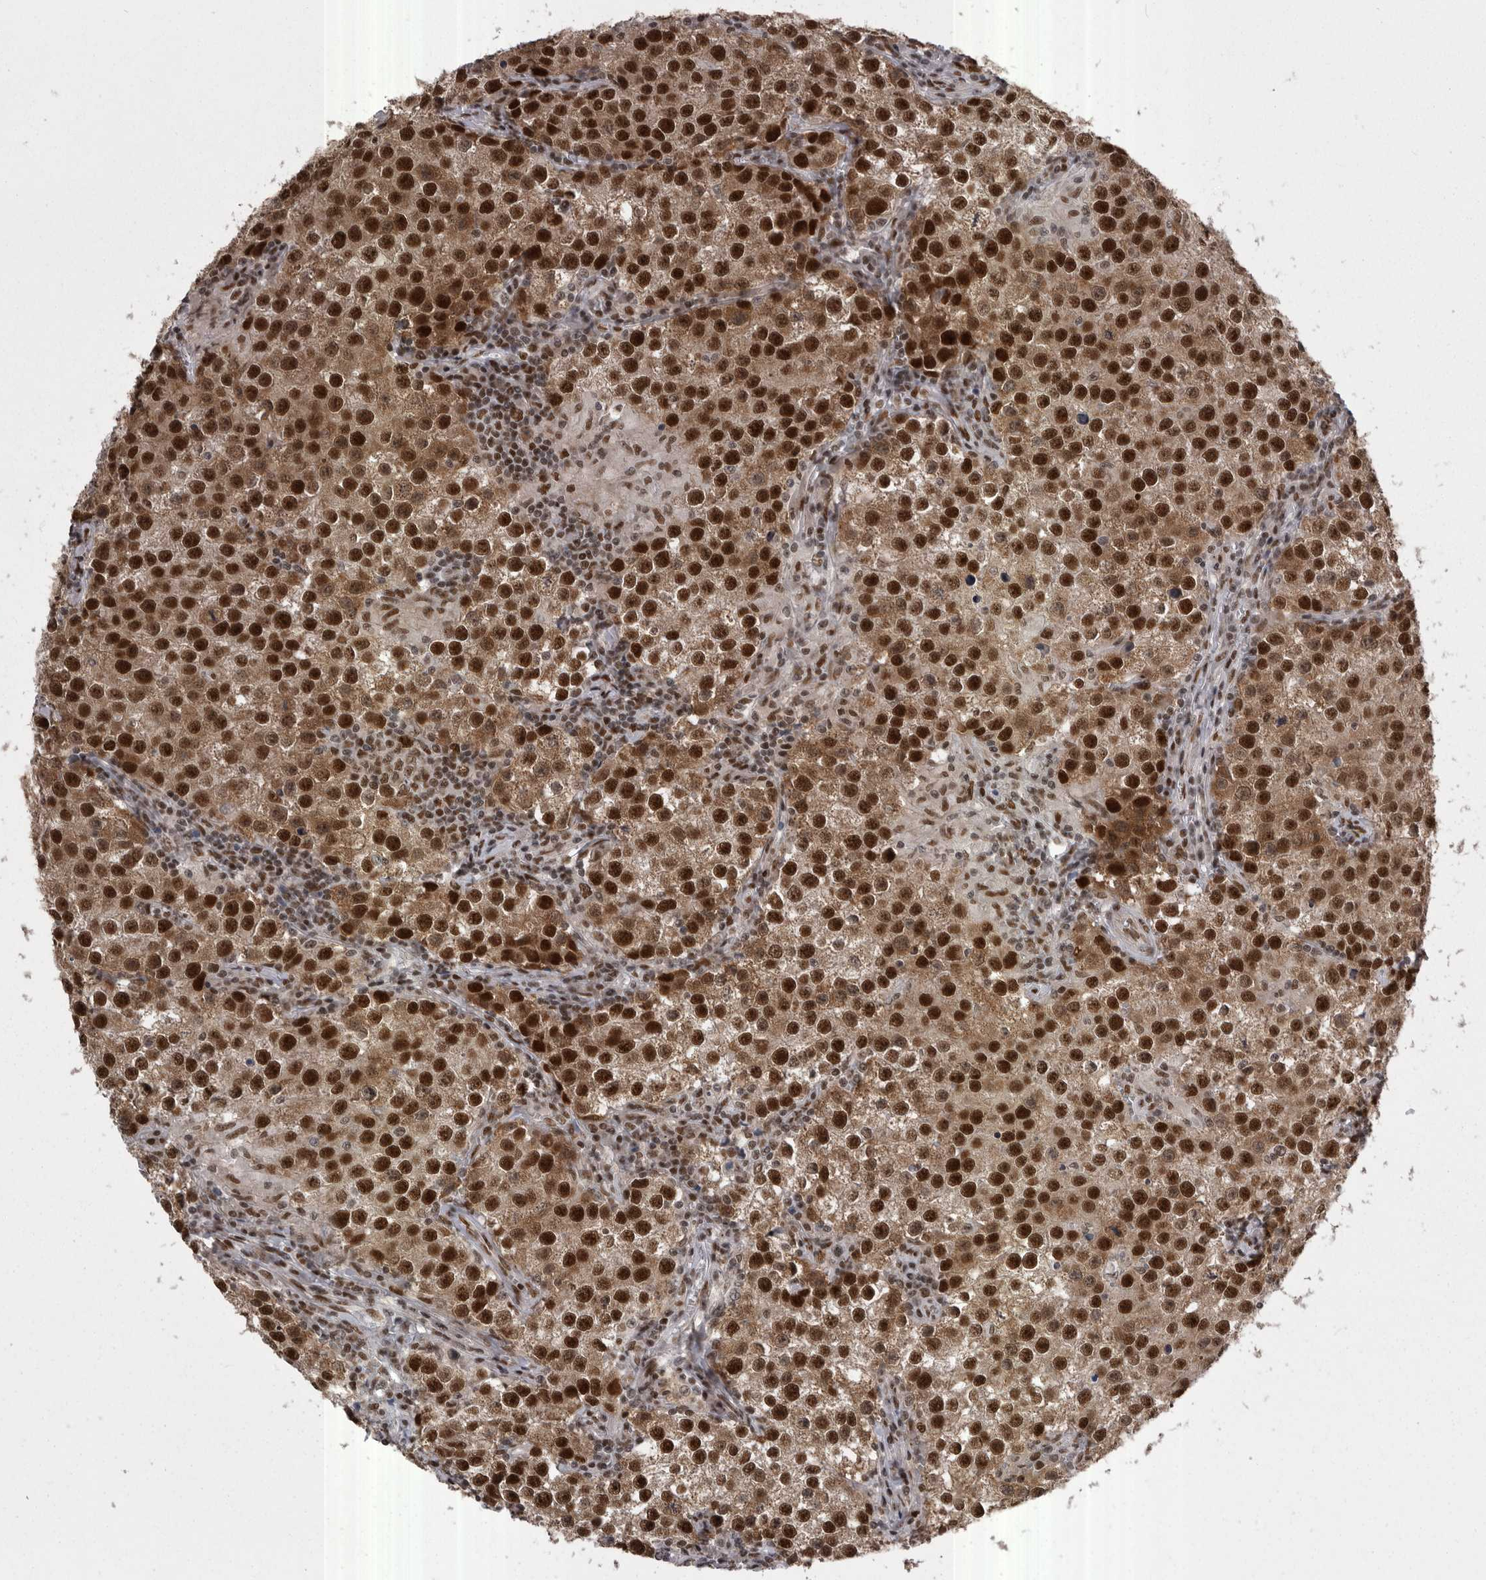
{"staining": {"intensity": "strong", "quantity": ">75%", "location": "nuclear"}, "tissue": "testis cancer", "cell_type": "Tumor cells", "image_type": "cancer", "snomed": [{"axis": "morphology", "description": "Seminoma, NOS"}, {"axis": "morphology", "description": "Carcinoma, Embryonal, NOS"}, {"axis": "topography", "description": "Testis"}], "caption": "Immunohistochemical staining of seminoma (testis) displays high levels of strong nuclear protein staining in approximately >75% of tumor cells.", "gene": "MEPCE", "patient": {"sex": "male", "age": 43}}